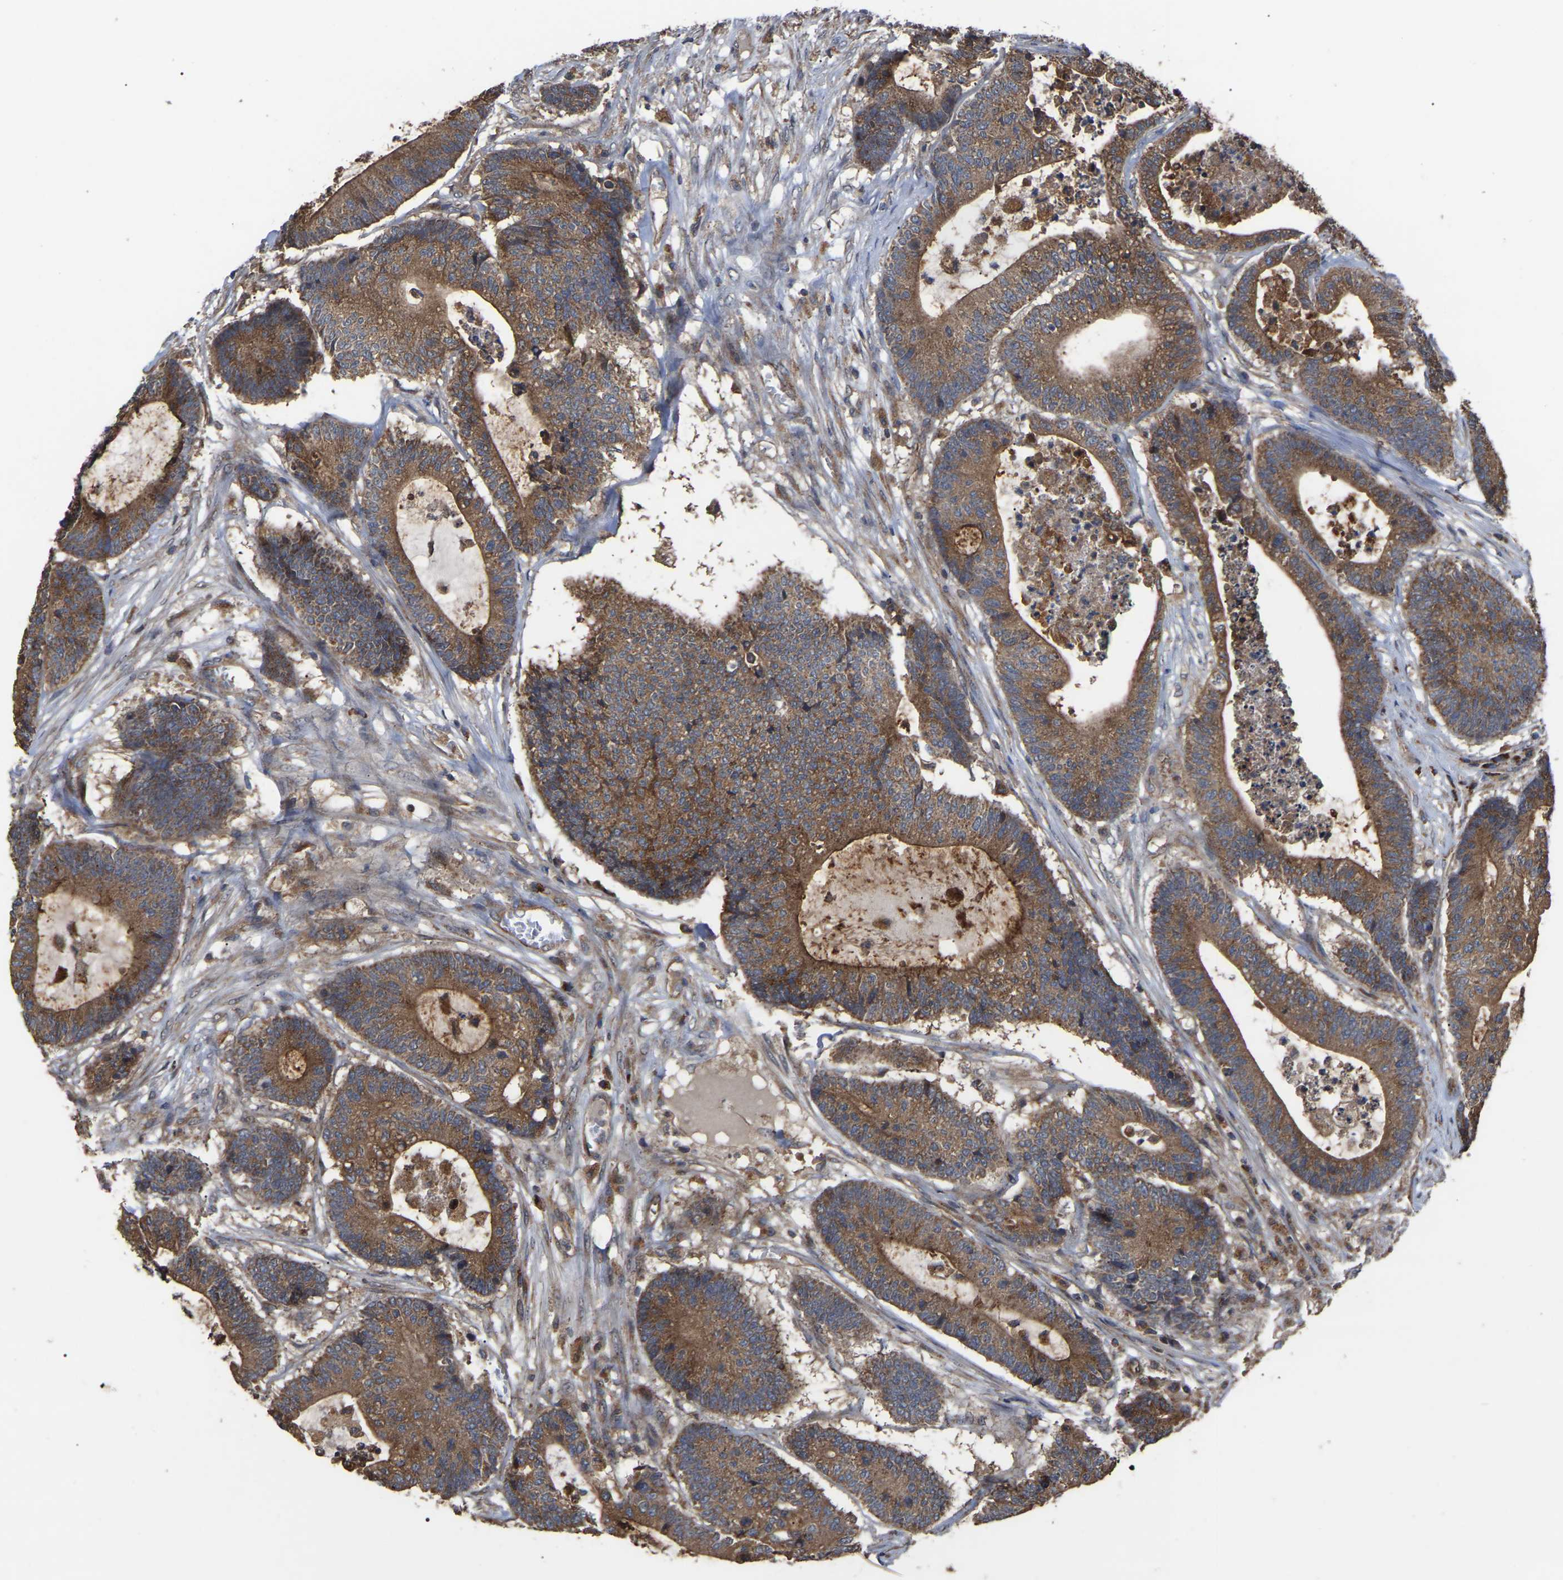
{"staining": {"intensity": "moderate", "quantity": ">75%", "location": "cytoplasmic/membranous"}, "tissue": "colorectal cancer", "cell_type": "Tumor cells", "image_type": "cancer", "snomed": [{"axis": "morphology", "description": "Adenocarcinoma, NOS"}, {"axis": "topography", "description": "Colon"}], "caption": "Colorectal adenocarcinoma stained with immunohistochemistry demonstrates moderate cytoplasmic/membranous positivity in approximately >75% of tumor cells.", "gene": "GCC1", "patient": {"sex": "female", "age": 84}}